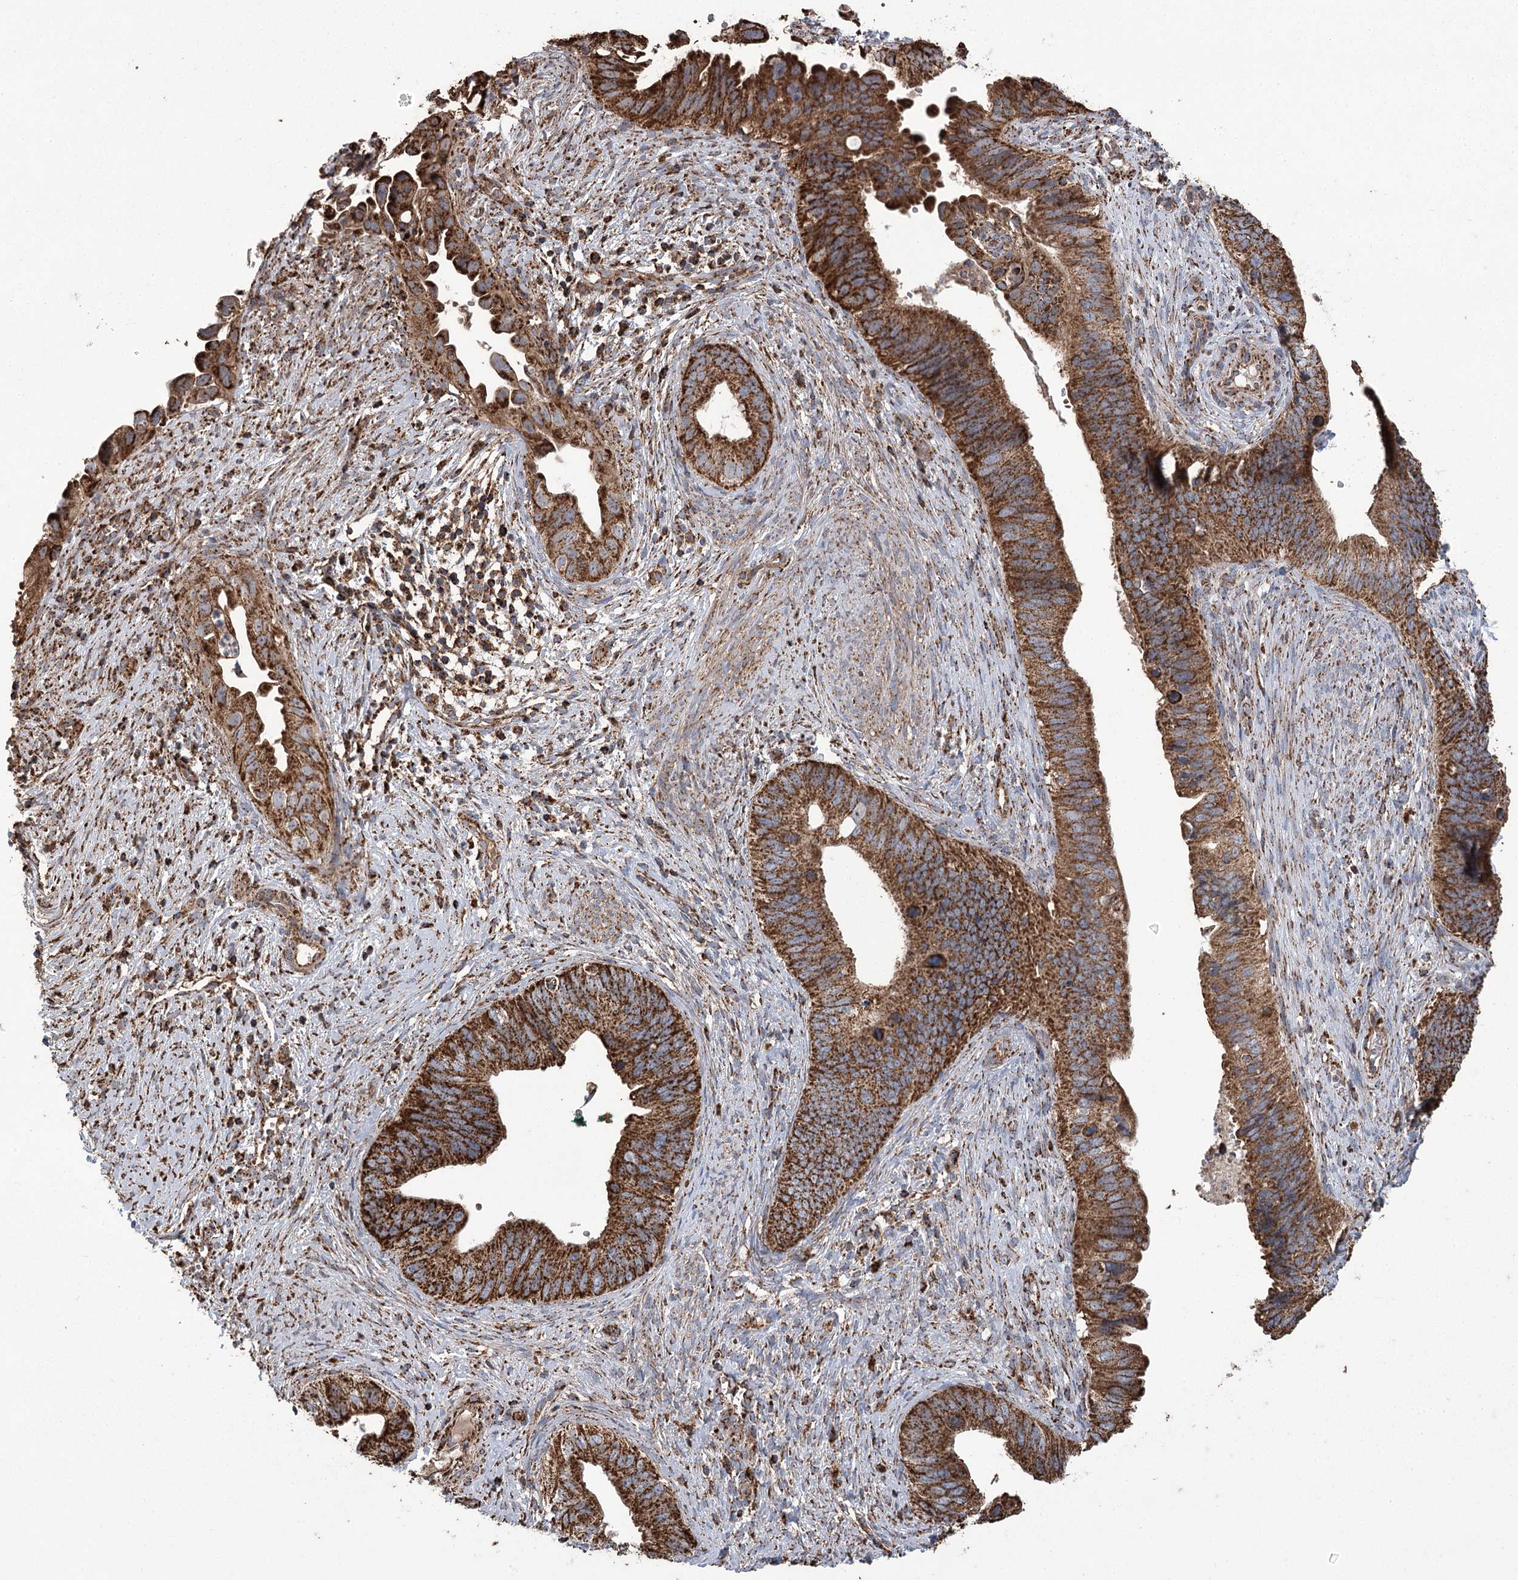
{"staining": {"intensity": "strong", "quantity": ">75%", "location": "cytoplasmic/membranous"}, "tissue": "cervical cancer", "cell_type": "Tumor cells", "image_type": "cancer", "snomed": [{"axis": "morphology", "description": "Adenocarcinoma, NOS"}, {"axis": "topography", "description": "Cervix"}], "caption": "Protein expression analysis of cervical cancer displays strong cytoplasmic/membranous positivity in about >75% of tumor cells.", "gene": "CARD19", "patient": {"sex": "female", "age": 42}}